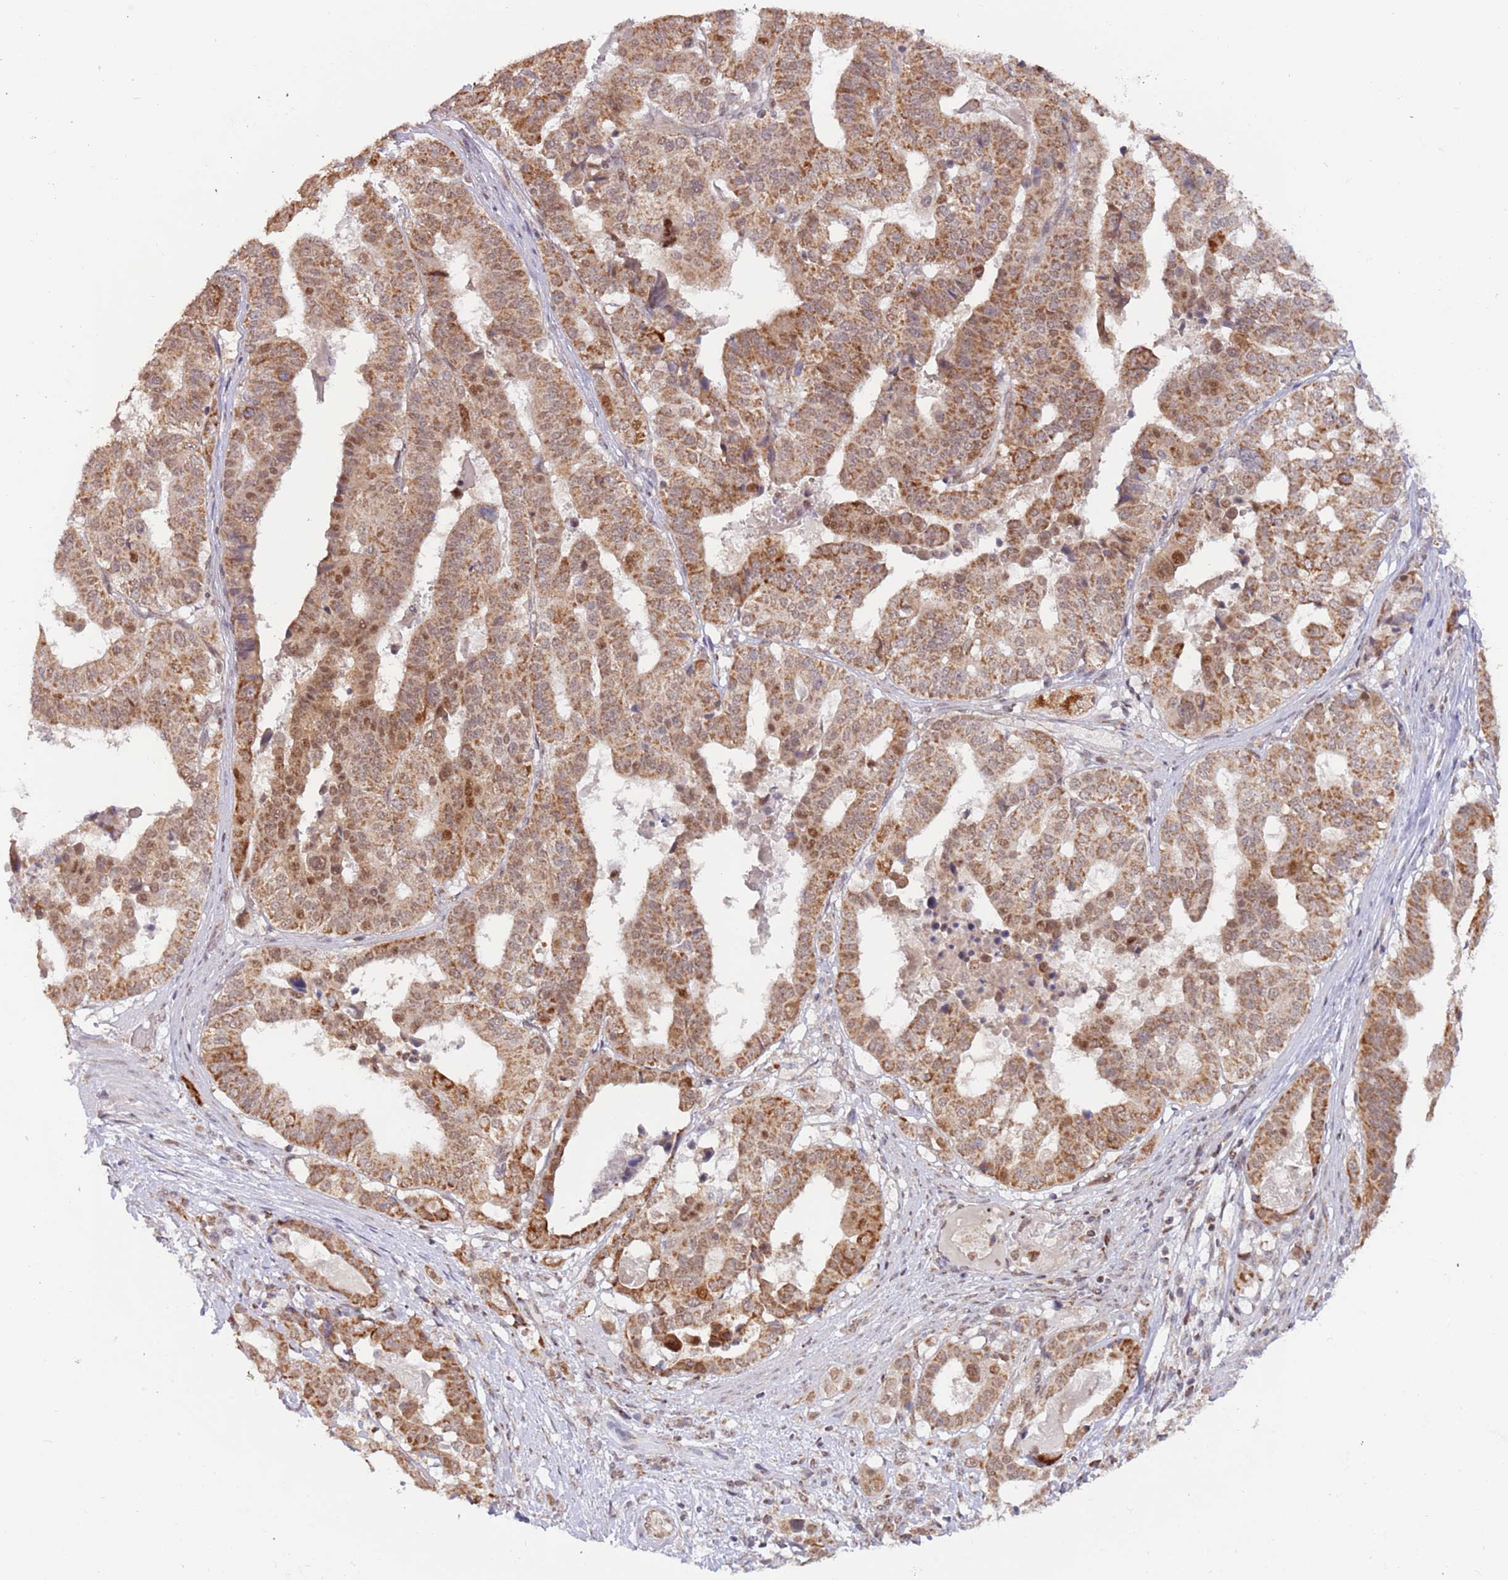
{"staining": {"intensity": "strong", "quantity": ">75%", "location": "cytoplasmic/membranous"}, "tissue": "stomach cancer", "cell_type": "Tumor cells", "image_type": "cancer", "snomed": [{"axis": "morphology", "description": "Adenocarcinoma, NOS"}, {"axis": "topography", "description": "Stomach"}], "caption": "Immunohistochemistry photomicrograph of neoplastic tissue: human adenocarcinoma (stomach) stained using immunohistochemistry shows high levels of strong protein expression localized specifically in the cytoplasmic/membranous of tumor cells, appearing as a cytoplasmic/membranous brown color.", "gene": "TIMM13", "patient": {"sex": "male", "age": 48}}